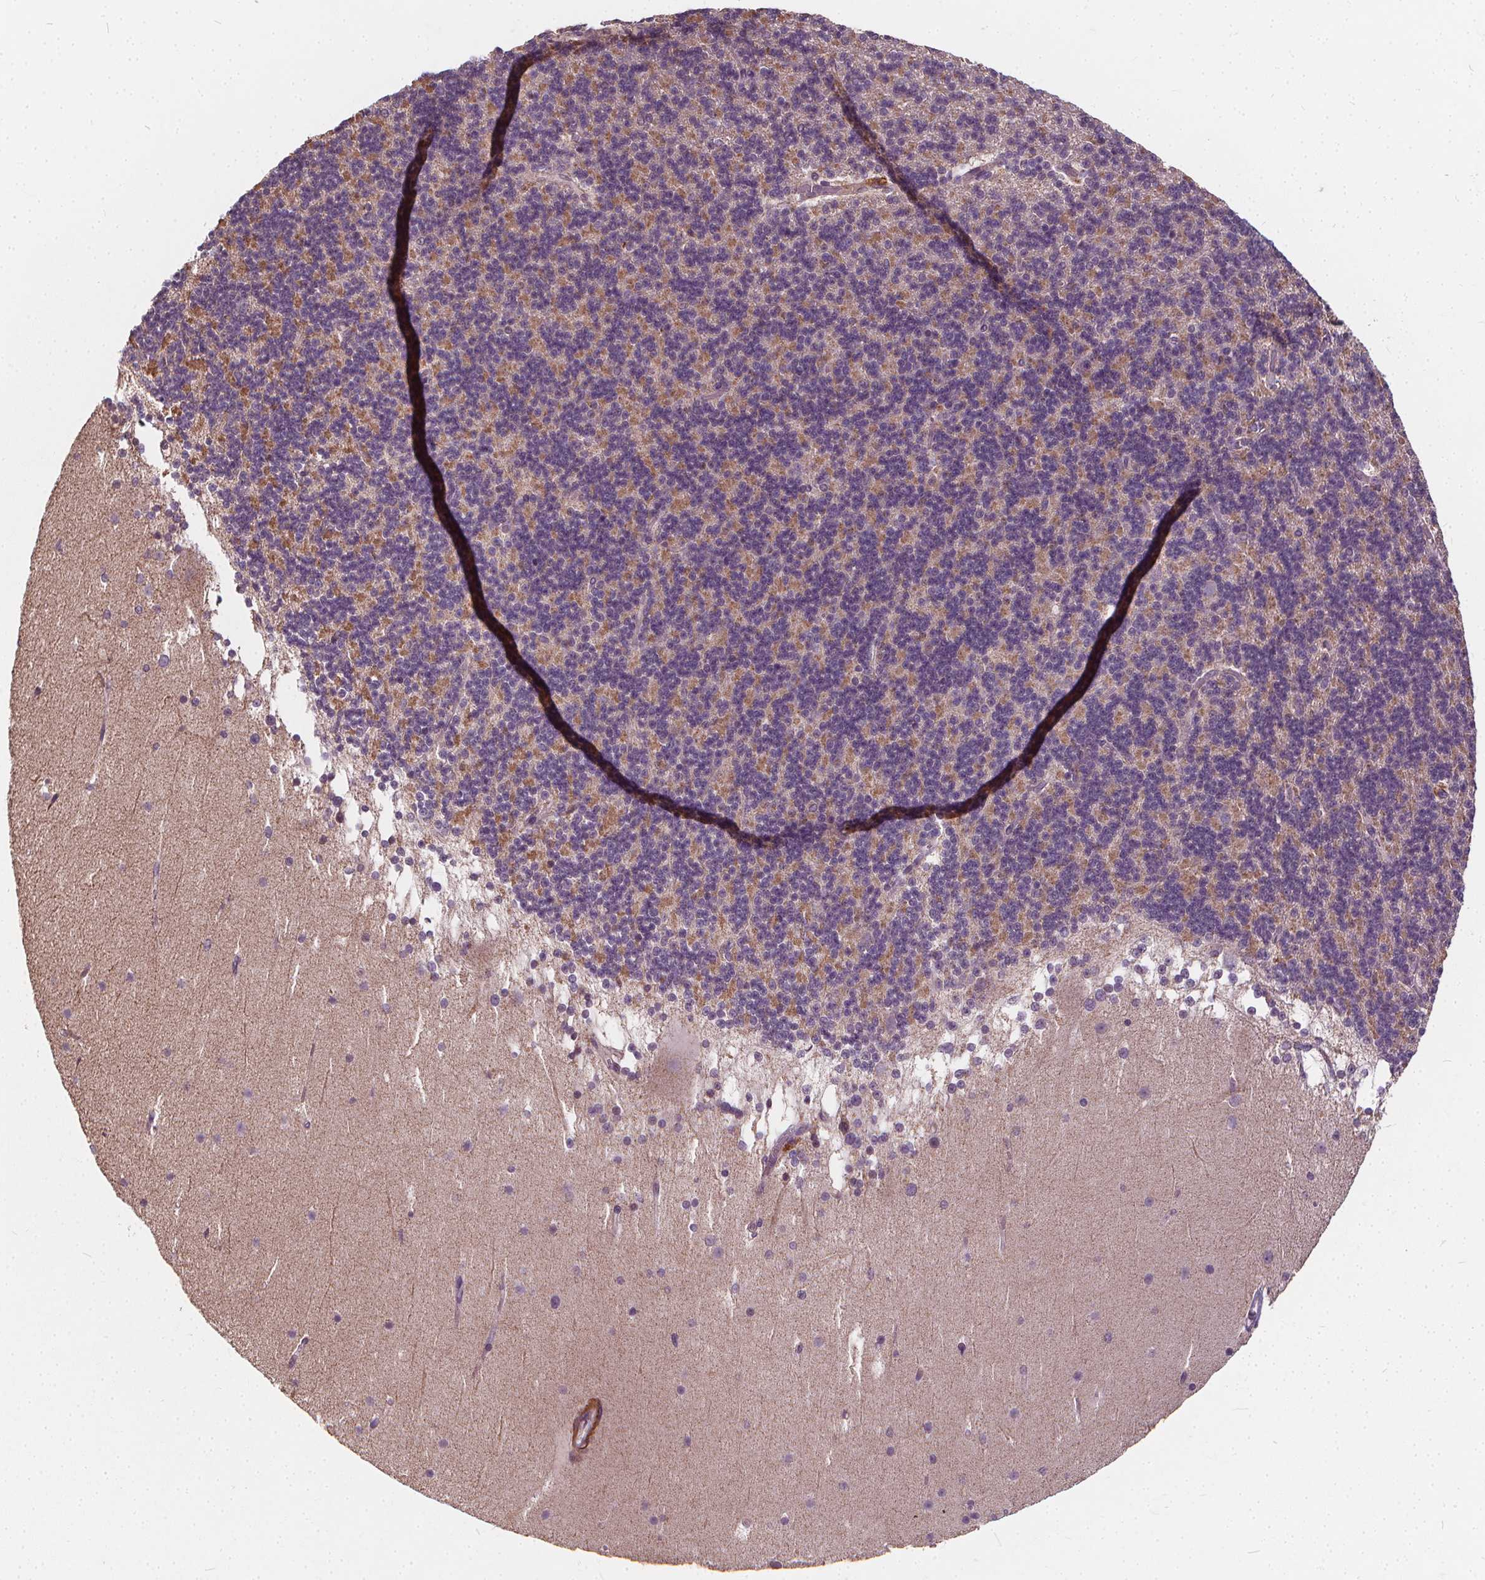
{"staining": {"intensity": "moderate", "quantity": "25%-75%", "location": "cytoplasmic/membranous"}, "tissue": "cerebellum", "cell_type": "Cells in granular layer", "image_type": "normal", "snomed": [{"axis": "morphology", "description": "Normal tissue, NOS"}, {"axis": "topography", "description": "Cerebellum"}], "caption": "Normal cerebellum displays moderate cytoplasmic/membranous expression in approximately 25%-75% of cells in granular layer, visualized by immunohistochemistry. The protein is shown in brown color, while the nuclei are stained blue.", "gene": "ORAI2", "patient": {"sex": "female", "age": 19}}